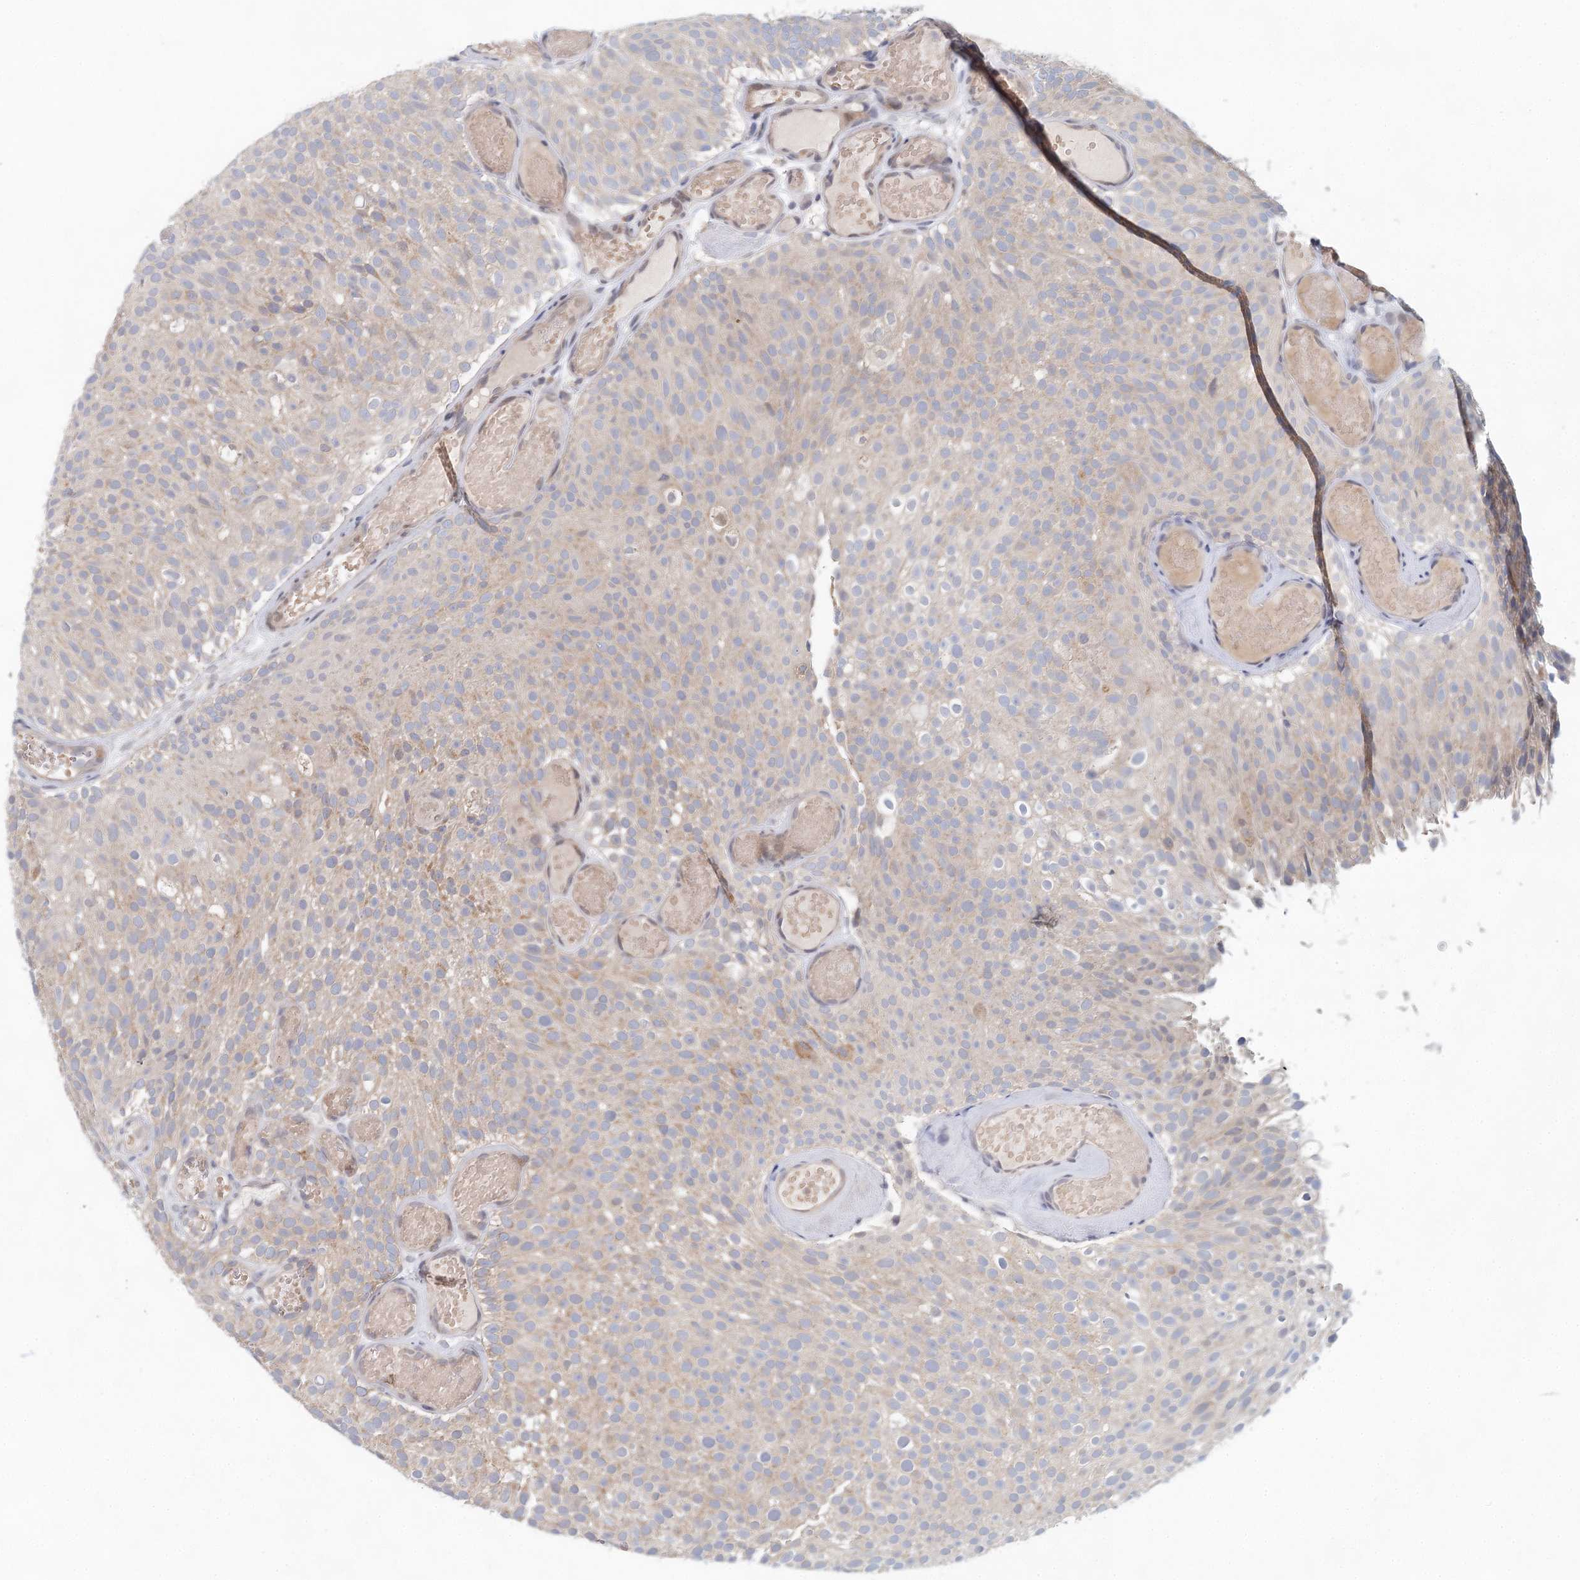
{"staining": {"intensity": "weak", "quantity": "25%-75%", "location": "cytoplasmic/membranous"}, "tissue": "urothelial cancer", "cell_type": "Tumor cells", "image_type": "cancer", "snomed": [{"axis": "morphology", "description": "Urothelial carcinoma, Low grade"}, {"axis": "topography", "description": "Urinary bladder"}], "caption": "An image of human urothelial cancer stained for a protein demonstrates weak cytoplasmic/membranous brown staining in tumor cells.", "gene": "BLTP1", "patient": {"sex": "male", "age": 78}}